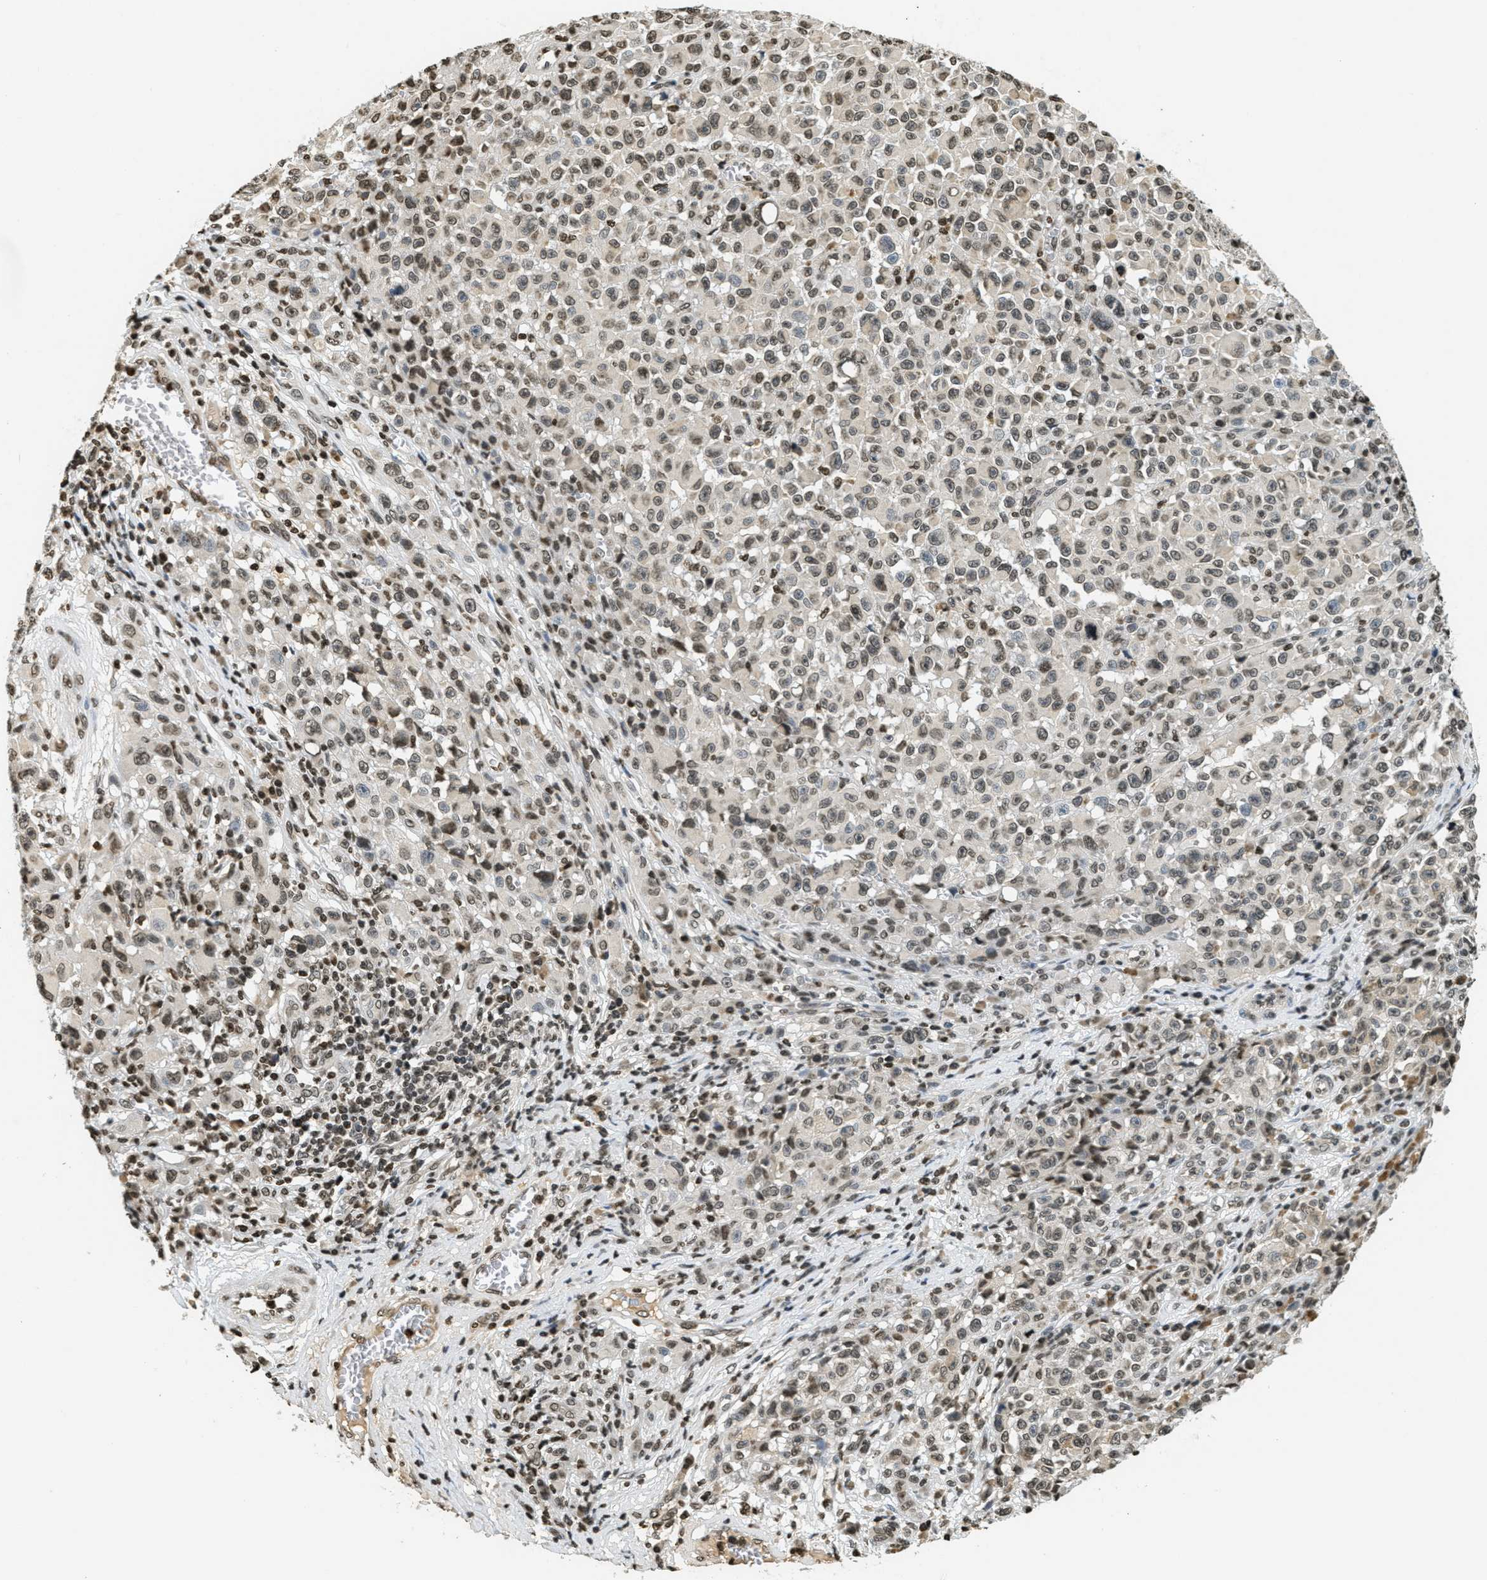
{"staining": {"intensity": "moderate", "quantity": ">75%", "location": "nuclear"}, "tissue": "melanoma", "cell_type": "Tumor cells", "image_type": "cancer", "snomed": [{"axis": "morphology", "description": "Malignant melanoma, NOS"}, {"axis": "topography", "description": "Skin"}], "caption": "This is a micrograph of immunohistochemistry staining of melanoma, which shows moderate positivity in the nuclear of tumor cells.", "gene": "LDB2", "patient": {"sex": "female", "age": 82}}